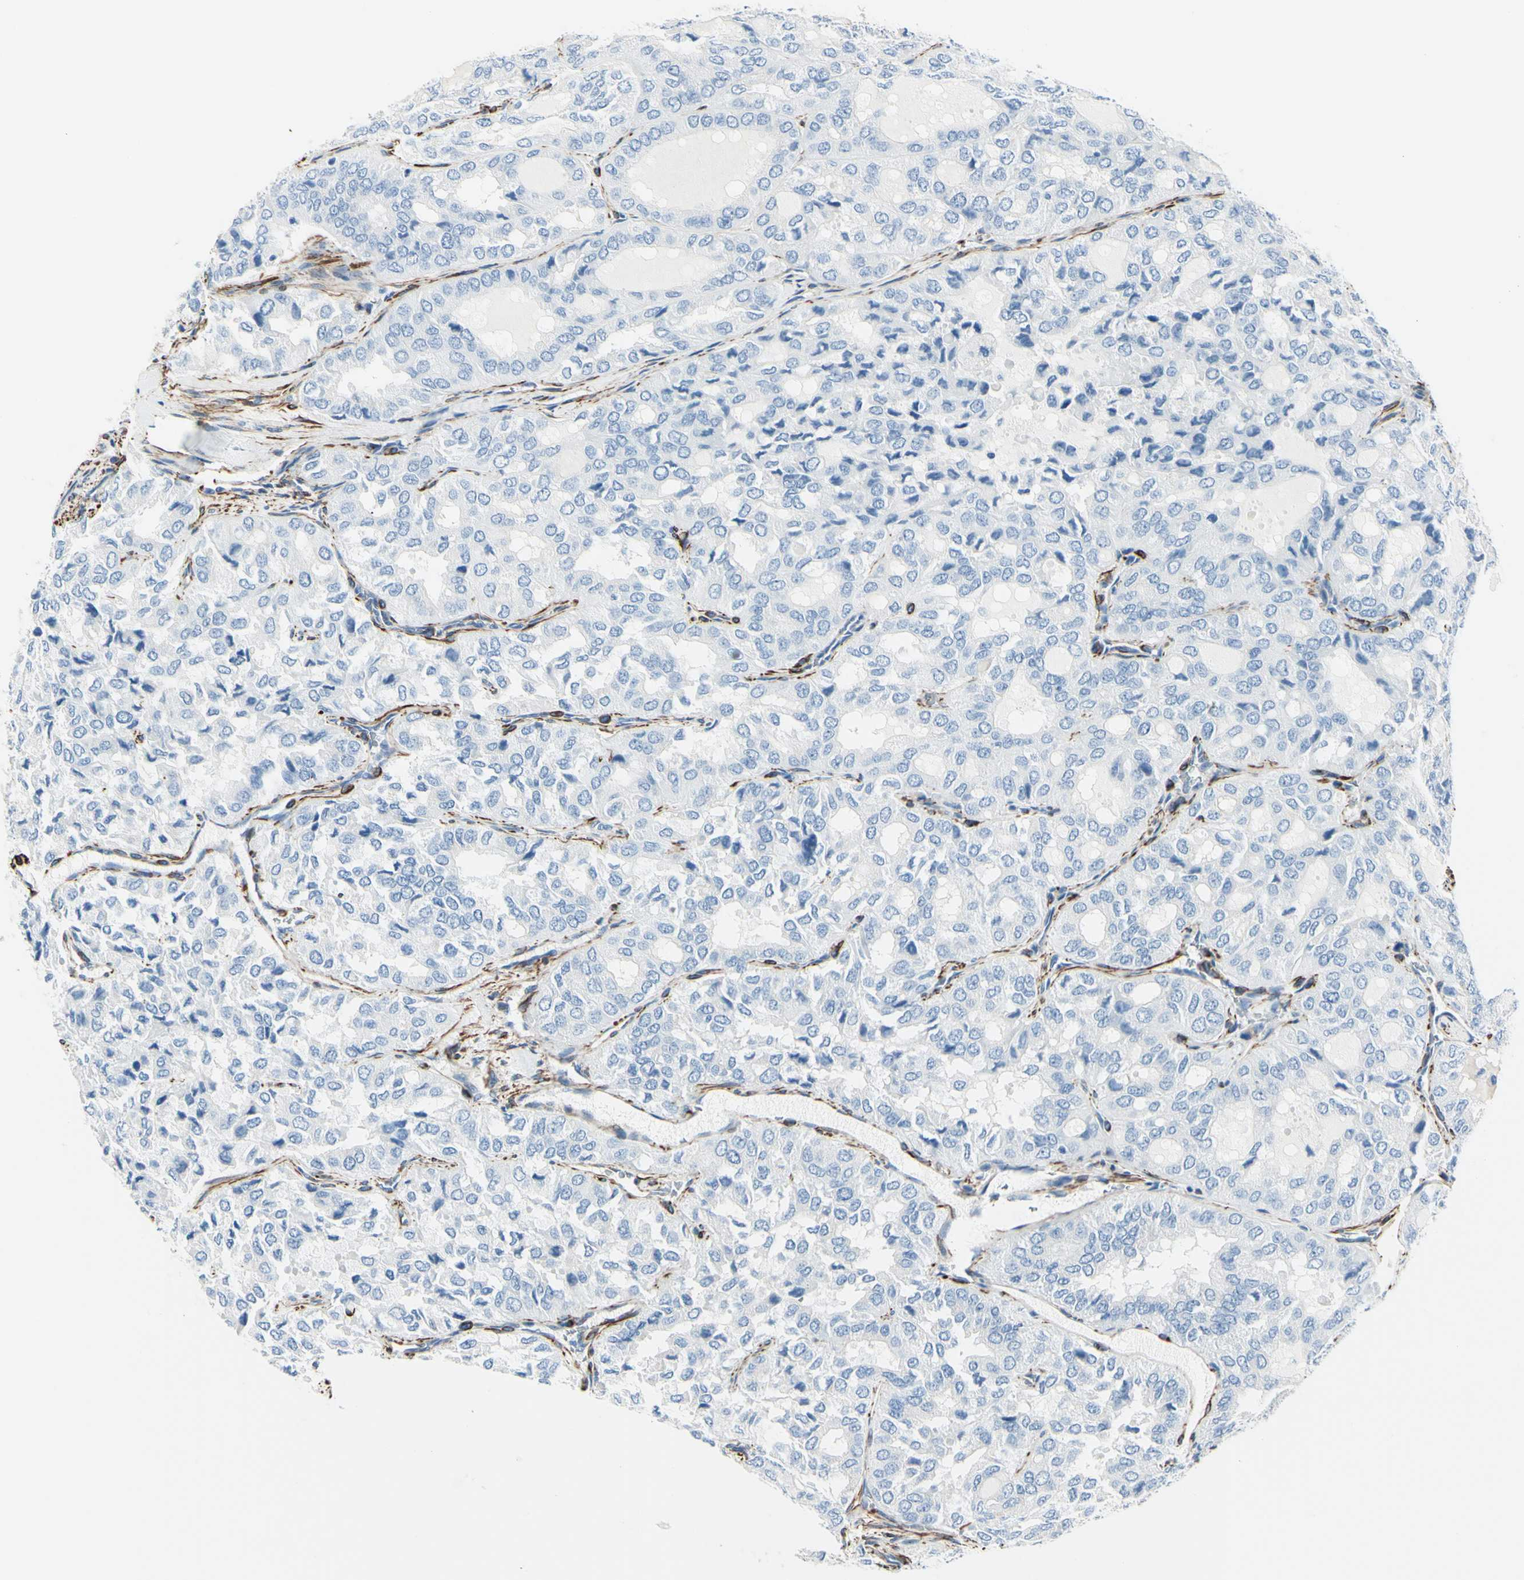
{"staining": {"intensity": "negative", "quantity": "none", "location": "none"}, "tissue": "thyroid cancer", "cell_type": "Tumor cells", "image_type": "cancer", "snomed": [{"axis": "morphology", "description": "Follicular adenoma carcinoma, NOS"}, {"axis": "topography", "description": "Thyroid gland"}], "caption": "Tumor cells are negative for brown protein staining in thyroid cancer. (IHC, brightfield microscopy, high magnification).", "gene": "PTH2R", "patient": {"sex": "male", "age": 75}}